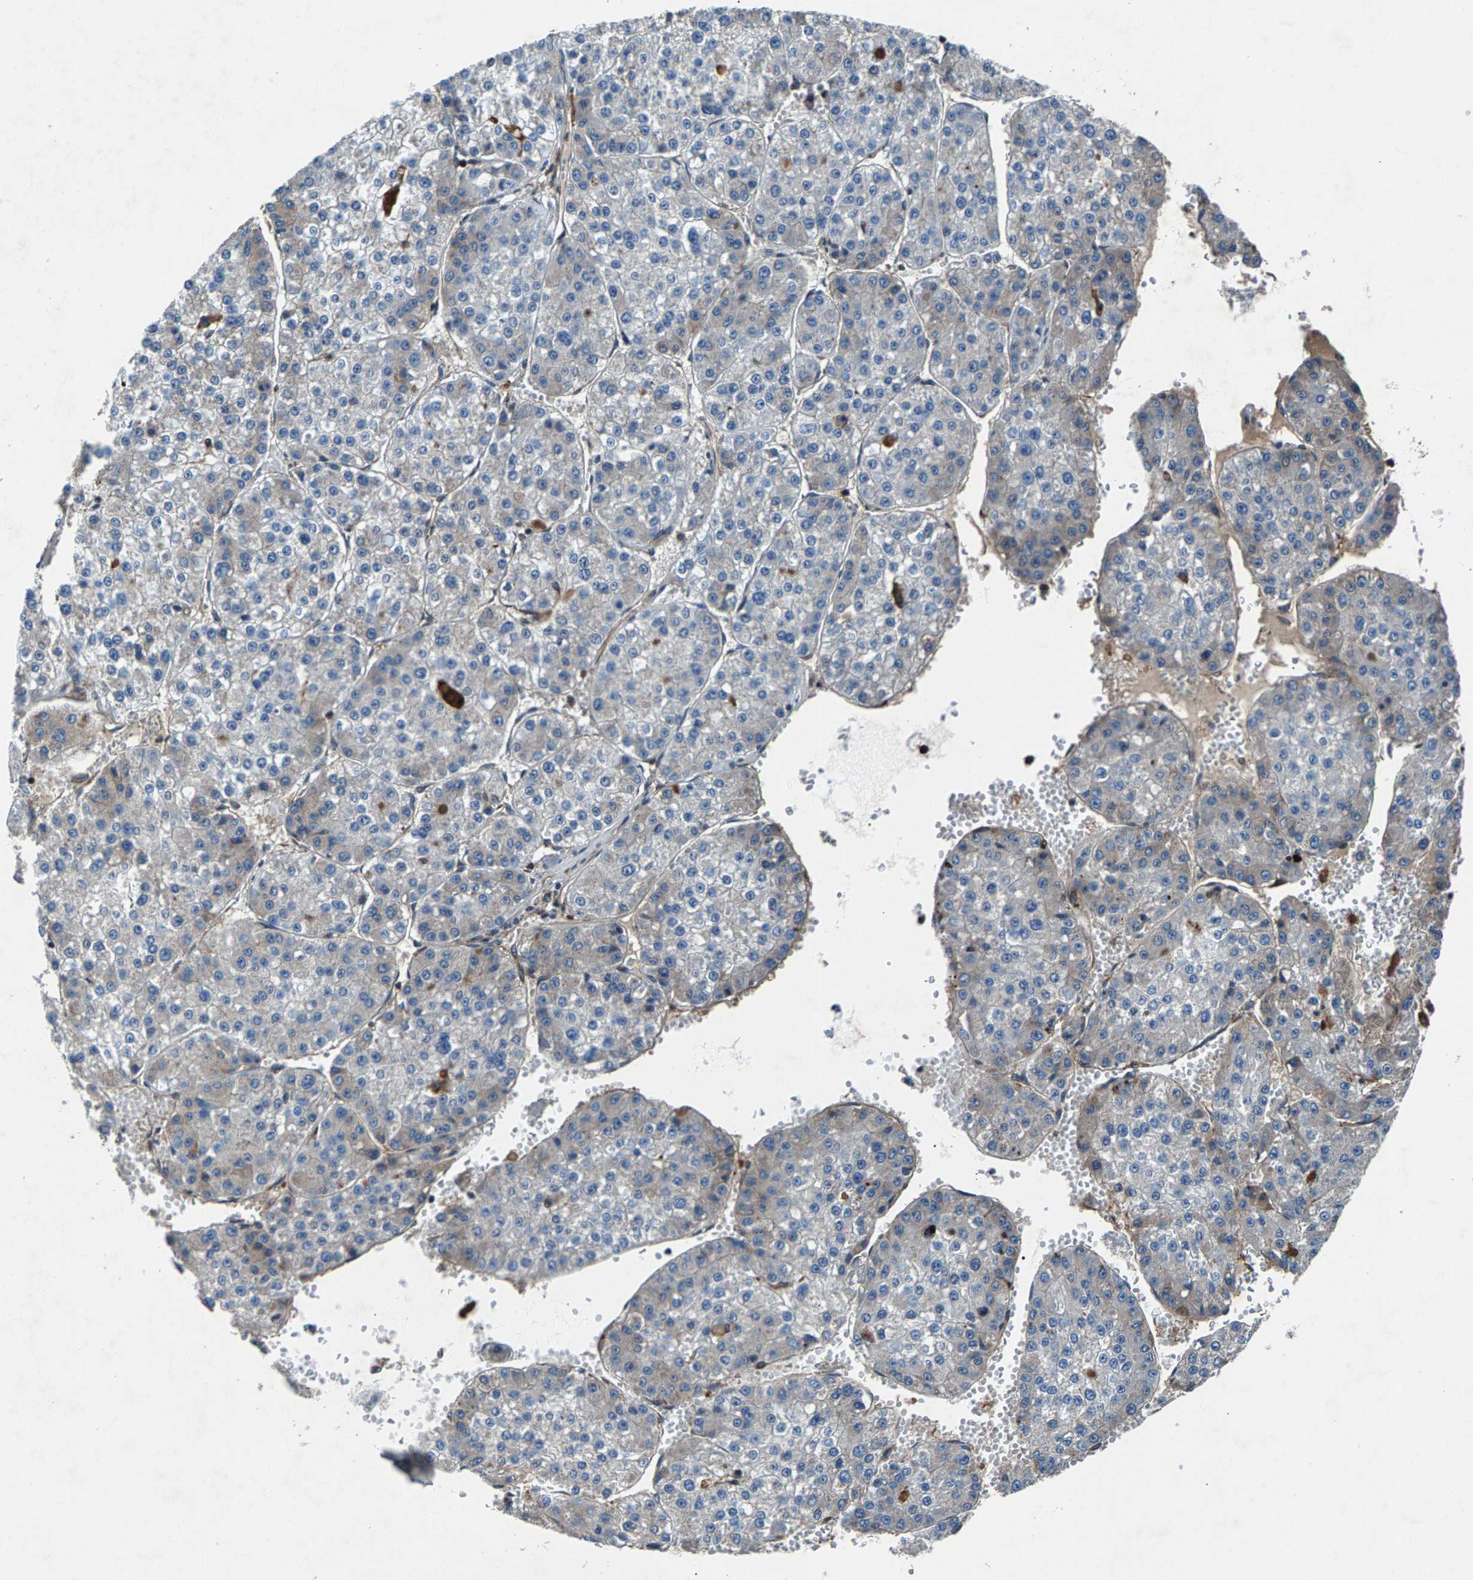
{"staining": {"intensity": "negative", "quantity": "none", "location": "none"}, "tissue": "liver cancer", "cell_type": "Tumor cells", "image_type": "cancer", "snomed": [{"axis": "morphology", "description": "Carcinoma, Hepatocellular, NOS"}, {"axis": "topography", "description": "Liver"}], "caption": "This is a photomicrograph of immunohistochemistry (IHC) staining of liver cancer, which shows no positivity in tumor cells. (DAB (3,3'-diaminobenzidine) immunohistochemistry (IHC) visualized using brightfield microscopy, high magnification).", "gene": "LPCAT1", "patient": {"sex": "female", "age": 73}}